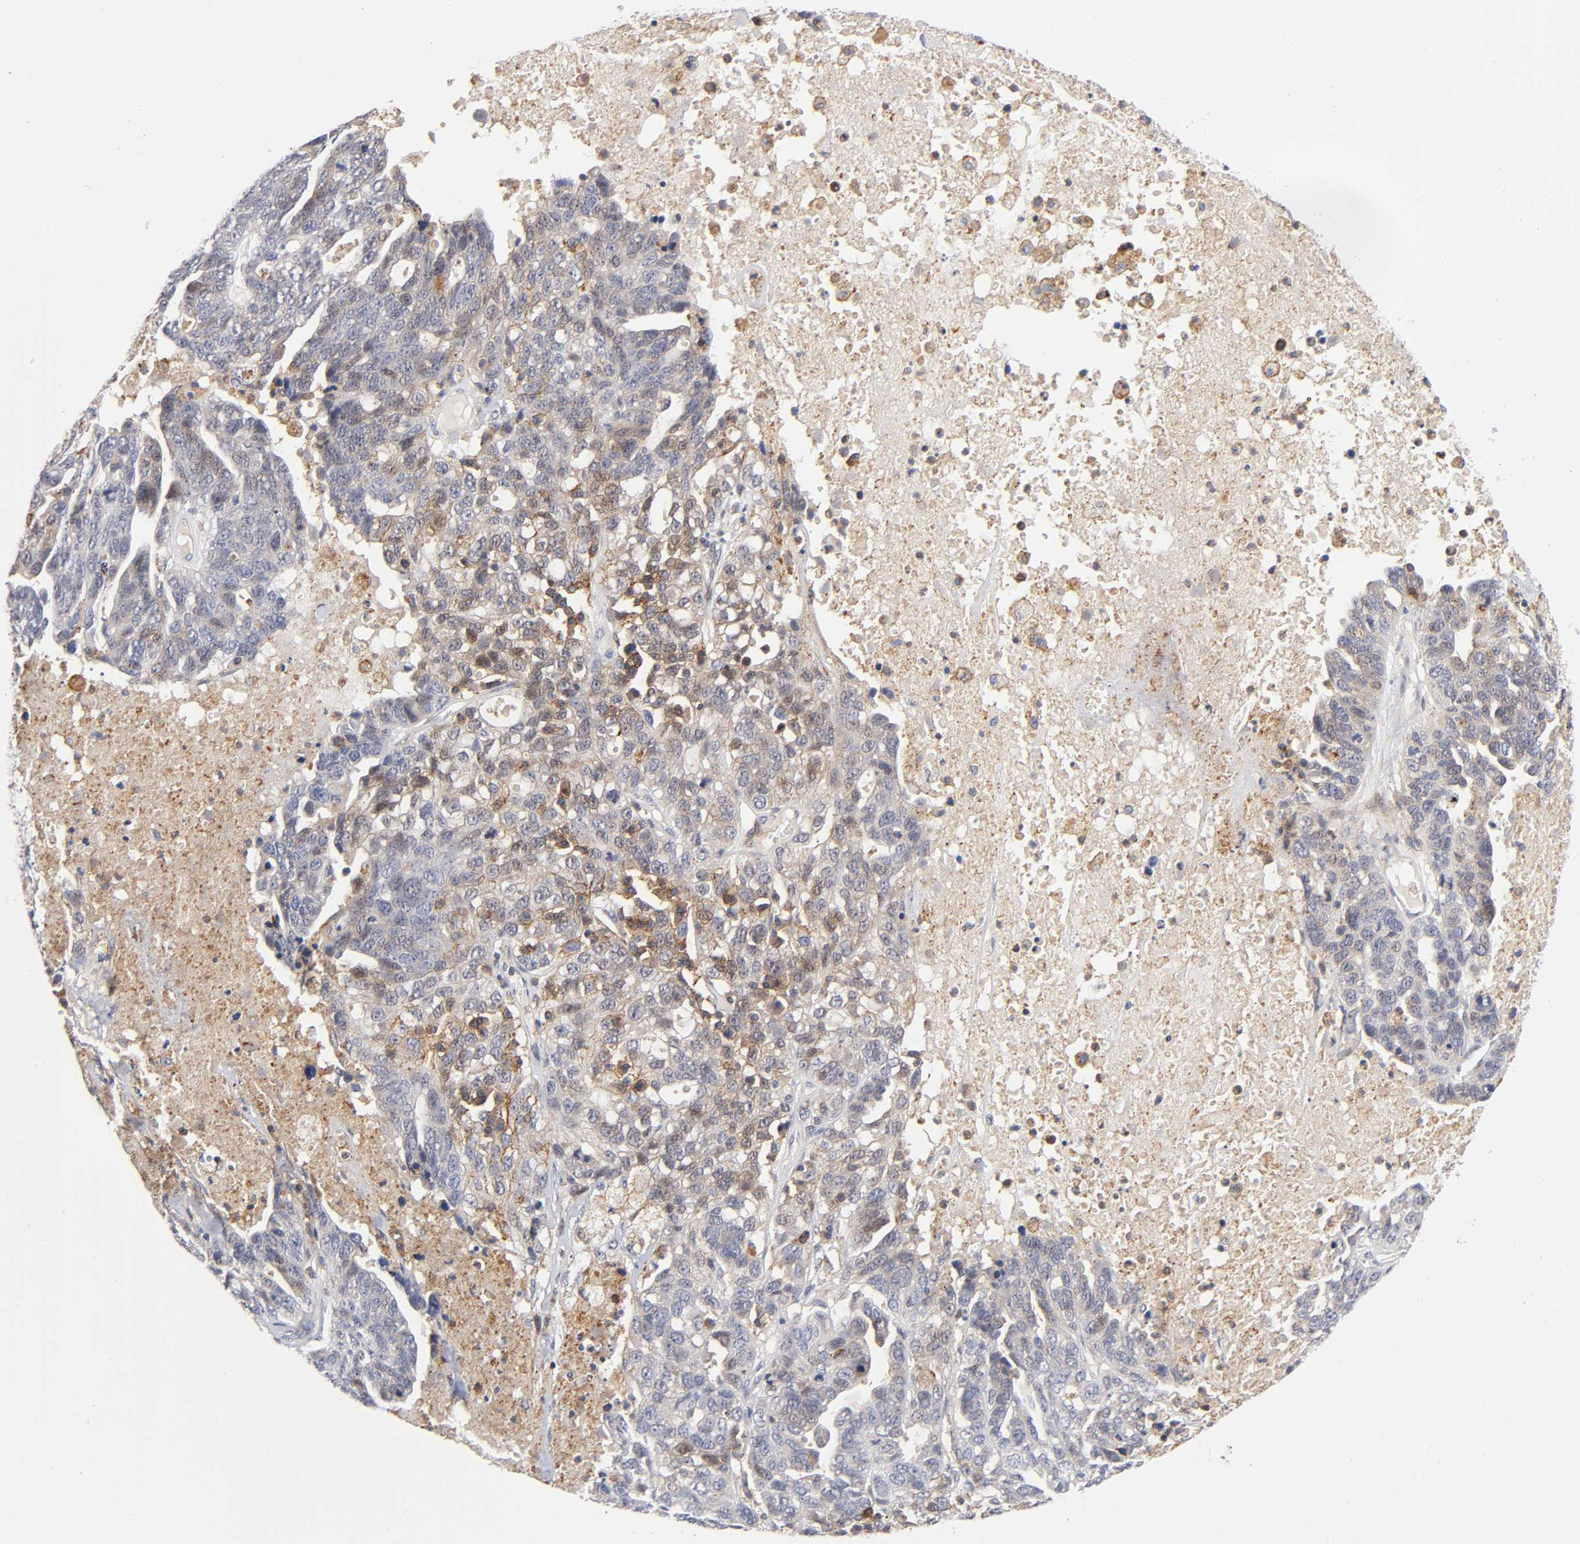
{"staining": {"intensity": "moderate", "quantity": "<25%", "location": "cytoplasmic/membranous"}, "tissue": "ovarian cancer", "cell_type": "Tumor cells", "image_type": "cancer", "snomed": [{"axis": "morphology", "description": "Cystadenocarcinoma, serous, NOS"}, {"axis": "topography", "description": "Ovary"}], "caption": "Human ovarian cancer stained with a protein marker exhibits moderate staining in tumor cells.", "gene": "ANXA7", "patient": {"sex": "female", "age": 71}}